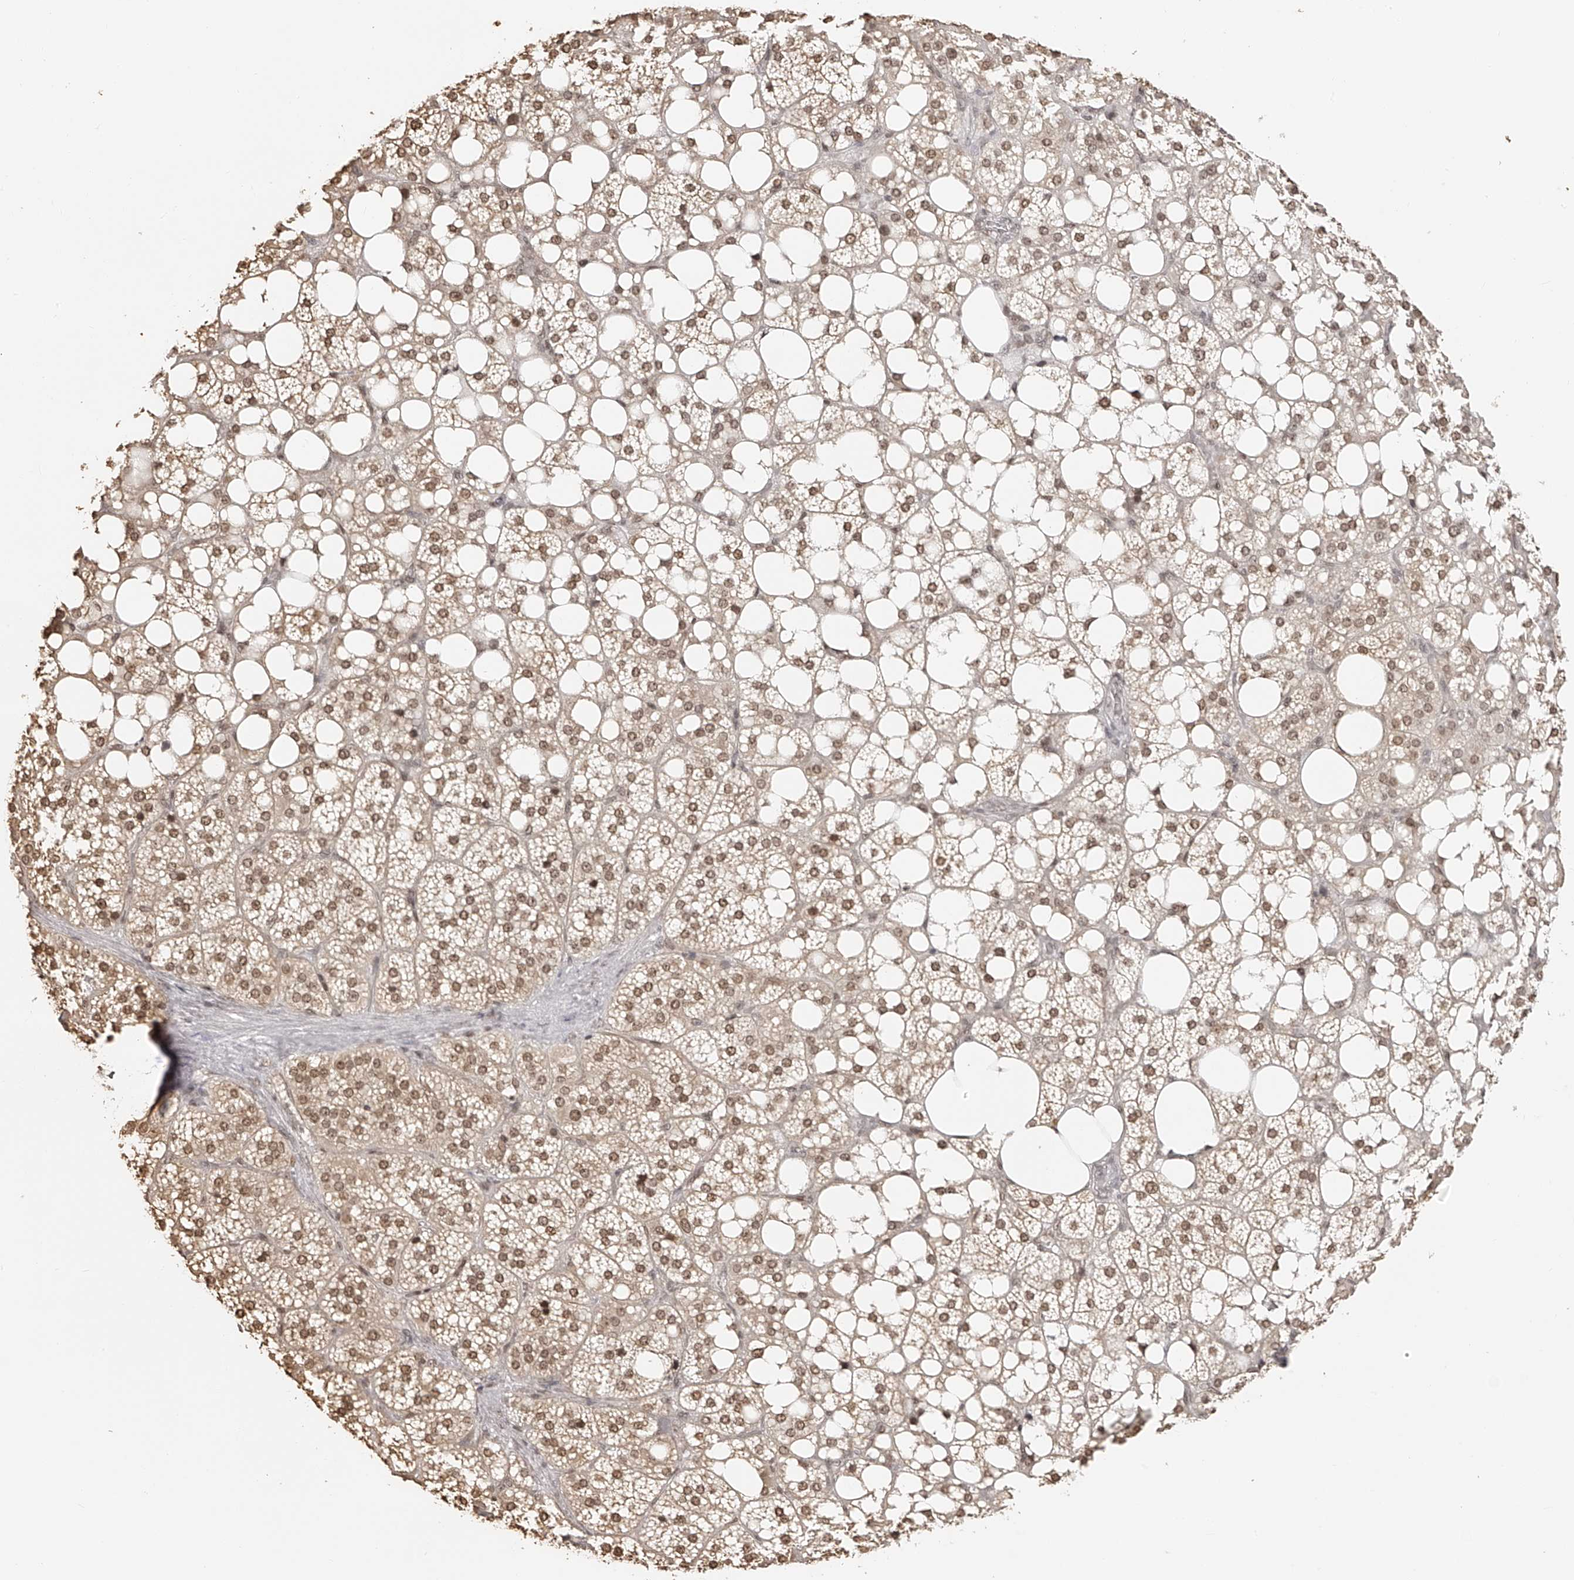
{"staining": {"intensity": "strong", "quantity": "25%-75%", "location": "nuclear"}, "tissue": "adrenal gland", "cell_type": "Glandular cells", "image_type": "normal", "snomed": [{"axis": "morphology", "description": "Normal tissue, NOS"}, {"axis": "topography", "description": "Adrenal gland"}], "caption": "Benign adrenal gland reveals strong nuclear staining in approximately 25%-75% of glandular cells.", "gene": "ZNF503", "patient": {"sex": "female", "age": 59}}